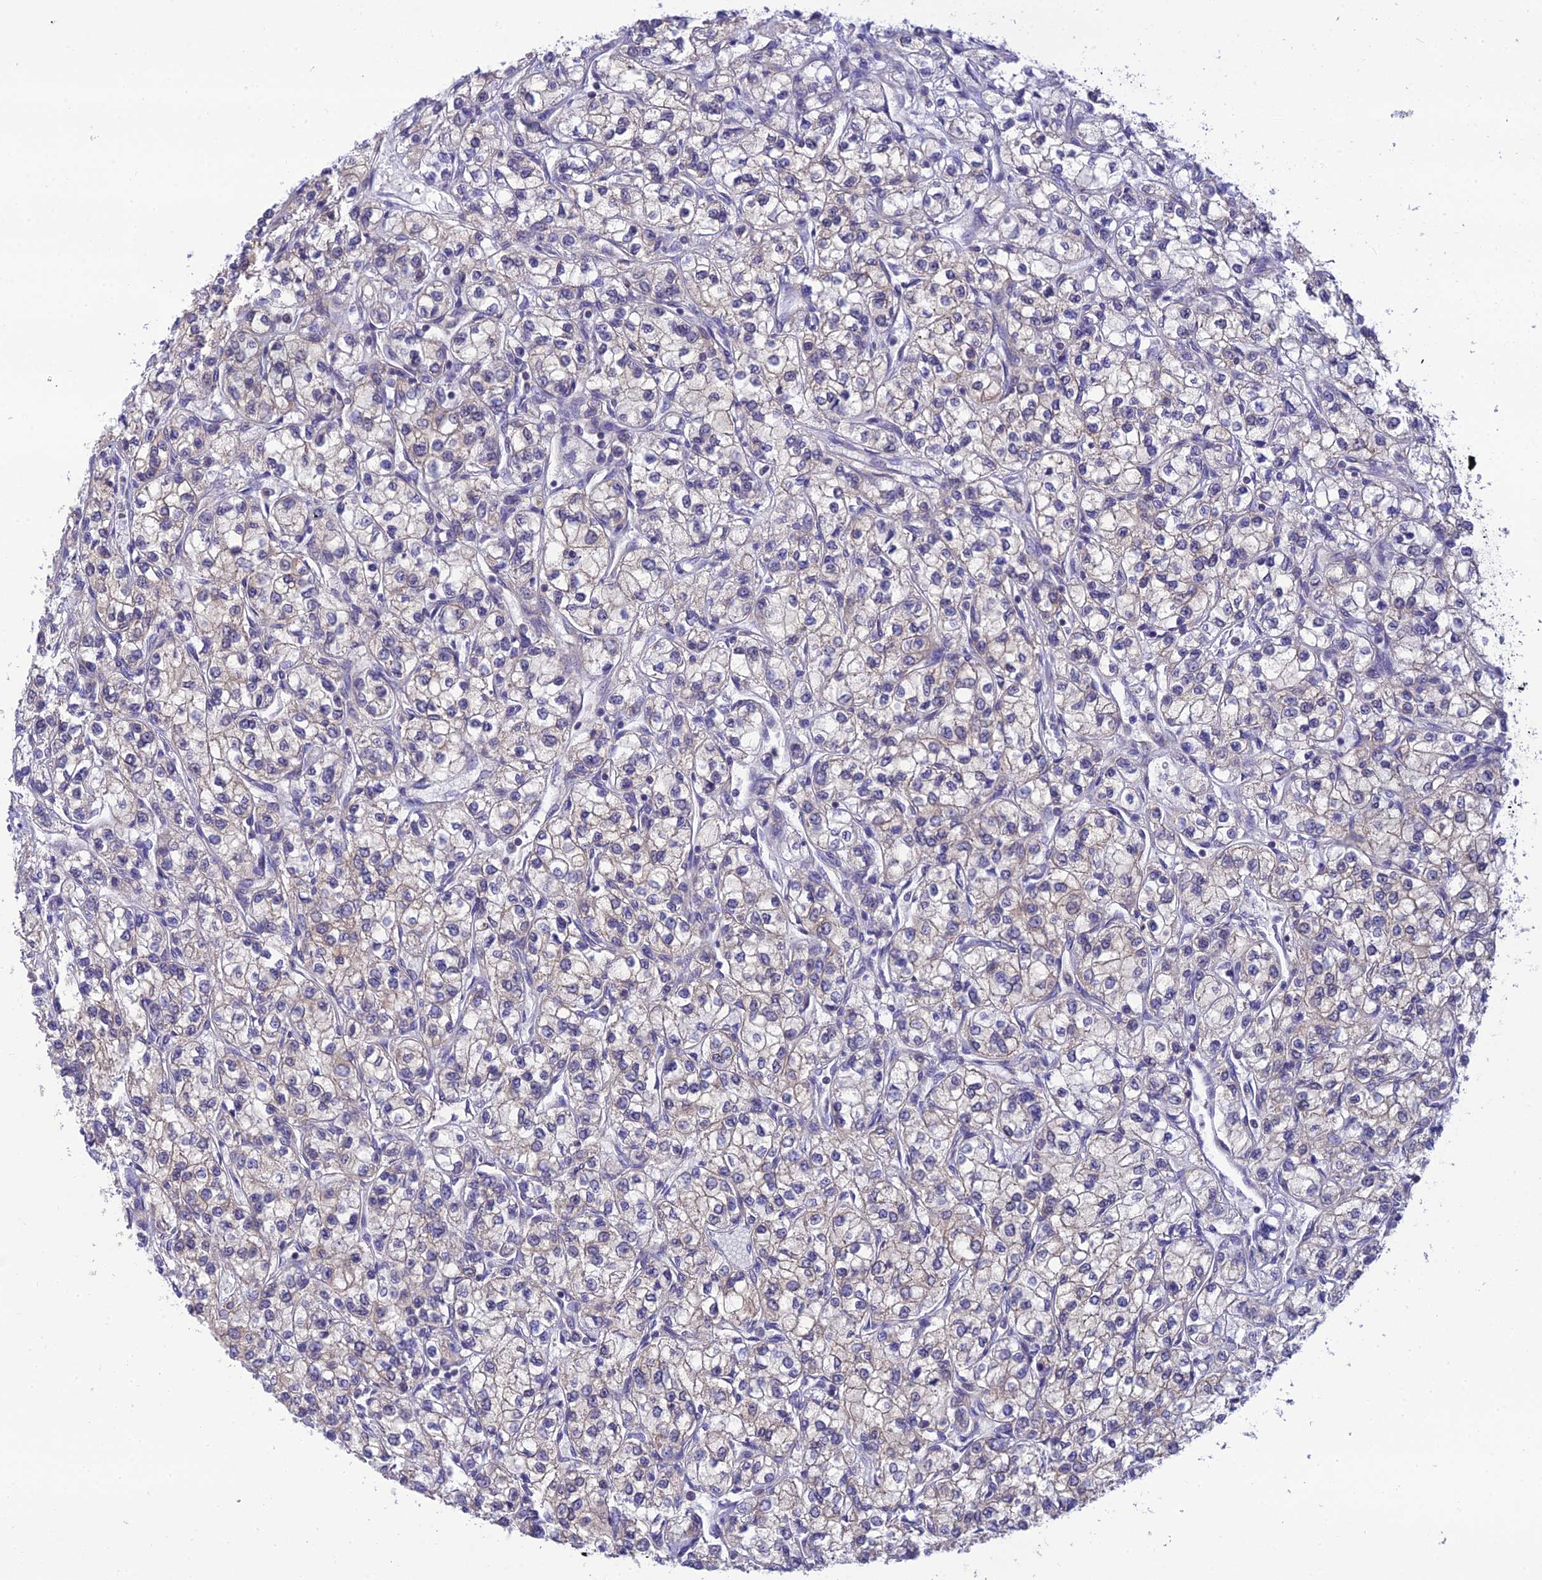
{"staining": {"intensity": "negative", "quantity": "none", "location": "none"}, "tissue": "renal cancer", "cell_type": "Tumor cells", "image_type": "cancer", "snomed": [{"axis": "morphology", "description": "Adenocarcinoma, NOS"}, {"axis": "topography", "description": "Kidney"}], "caption": "Immunohistochemical staining of renal cancer reveals no significant staining in tumor cells.", "gene": "CLCN7", "patient": {"sex": "male", "age": 80}}